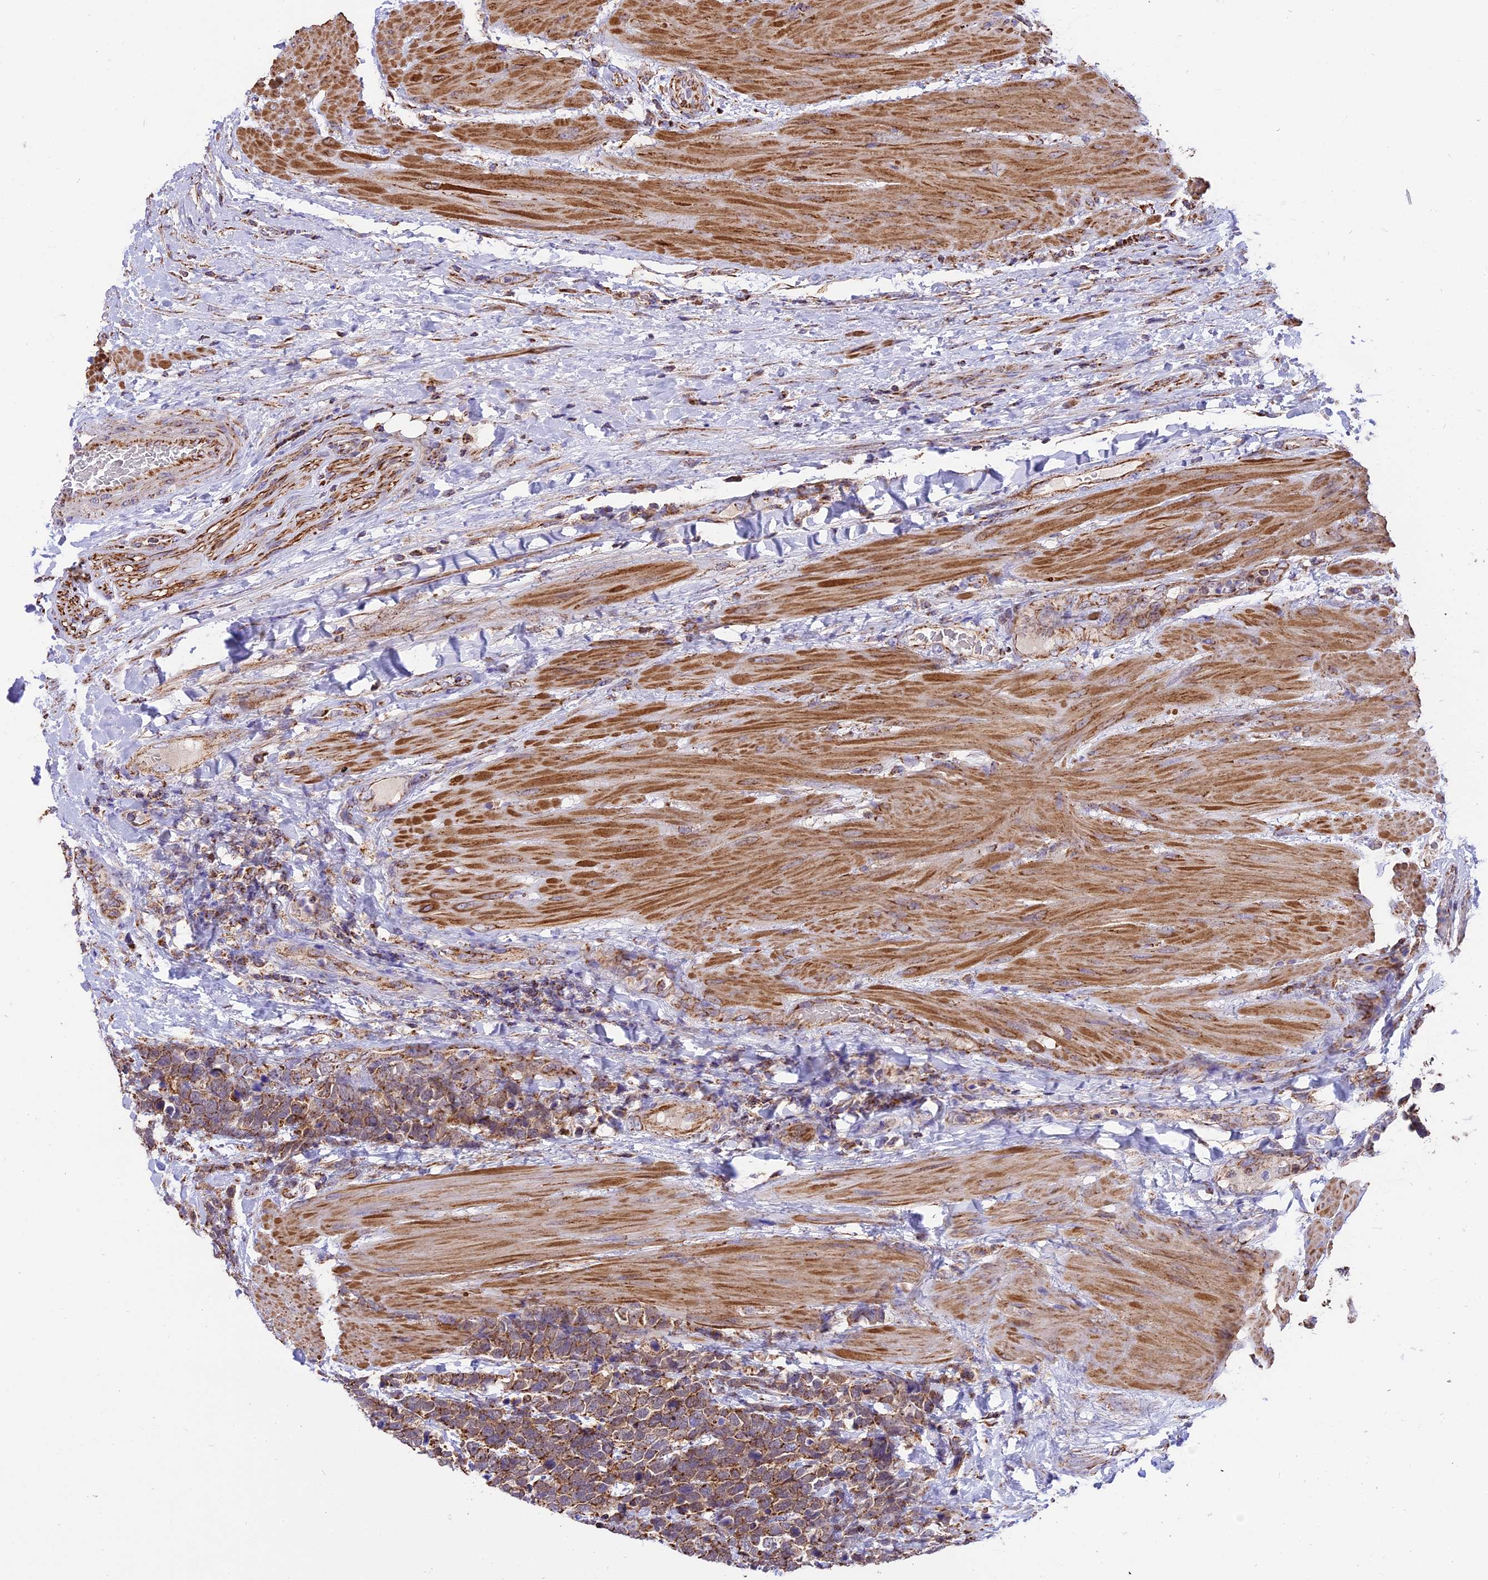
{"staining": {"intensity": "moderate", "quantity": ">75%", "location": "cytoplasmic/membranous"}, "tissue": "urothelial cancer", "cell_type": "Tumor cells", "image_type": "cancer", "snomed": [{"axis": "morphology", "description": "Urothelial carcinoma, High grade"}, {"axis": "topography", "description": "Urinary bladder"}], "caption": "The photomicrograph displays staining of high-grade urothelial carcinoma, revealing moderate cytoplasmic/membranous protein expression (brown color) within tumor cells.", "gene": "TTC4", "patient": {"sex": "female", "age": 82}}